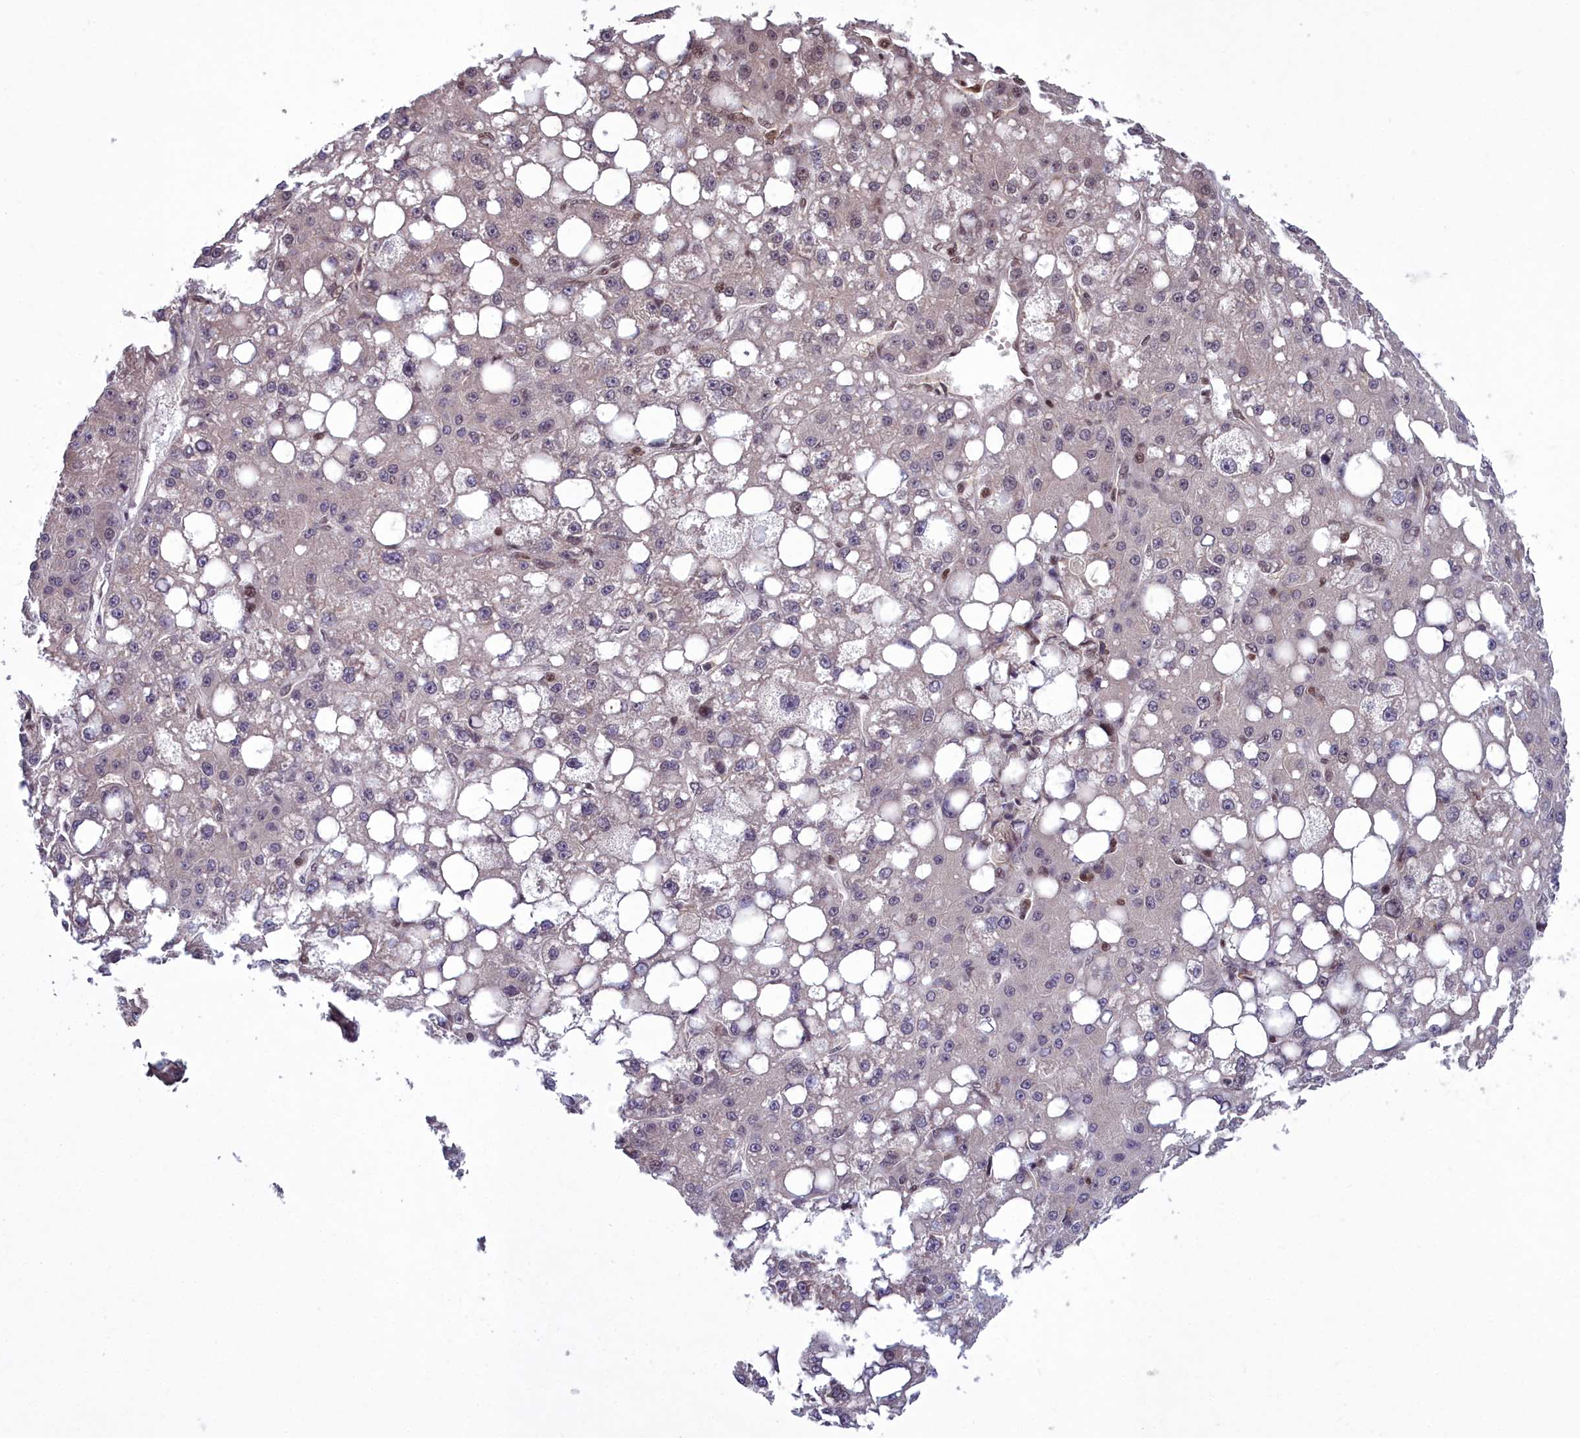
{"staining": {"intensity": "negative", "quantity": "none", "location": "none"}, "tissue": "liver cancer", "cell_type": "Tumor cells", "image_type": "cancer", "snomed": [{"axis": "morphology", "description": "Carcinoma, Hepatocellular, NOS"}, {"axis": "topography", "description": "Liver"}], "caption": "IHC micrograph of liver cancer (hepatocellular carcinoma) stained for a protein (brown), which displays no staining in tumor cells.", "gene": "GMEB1", "patient": {"sex": "male", "age": 67}}